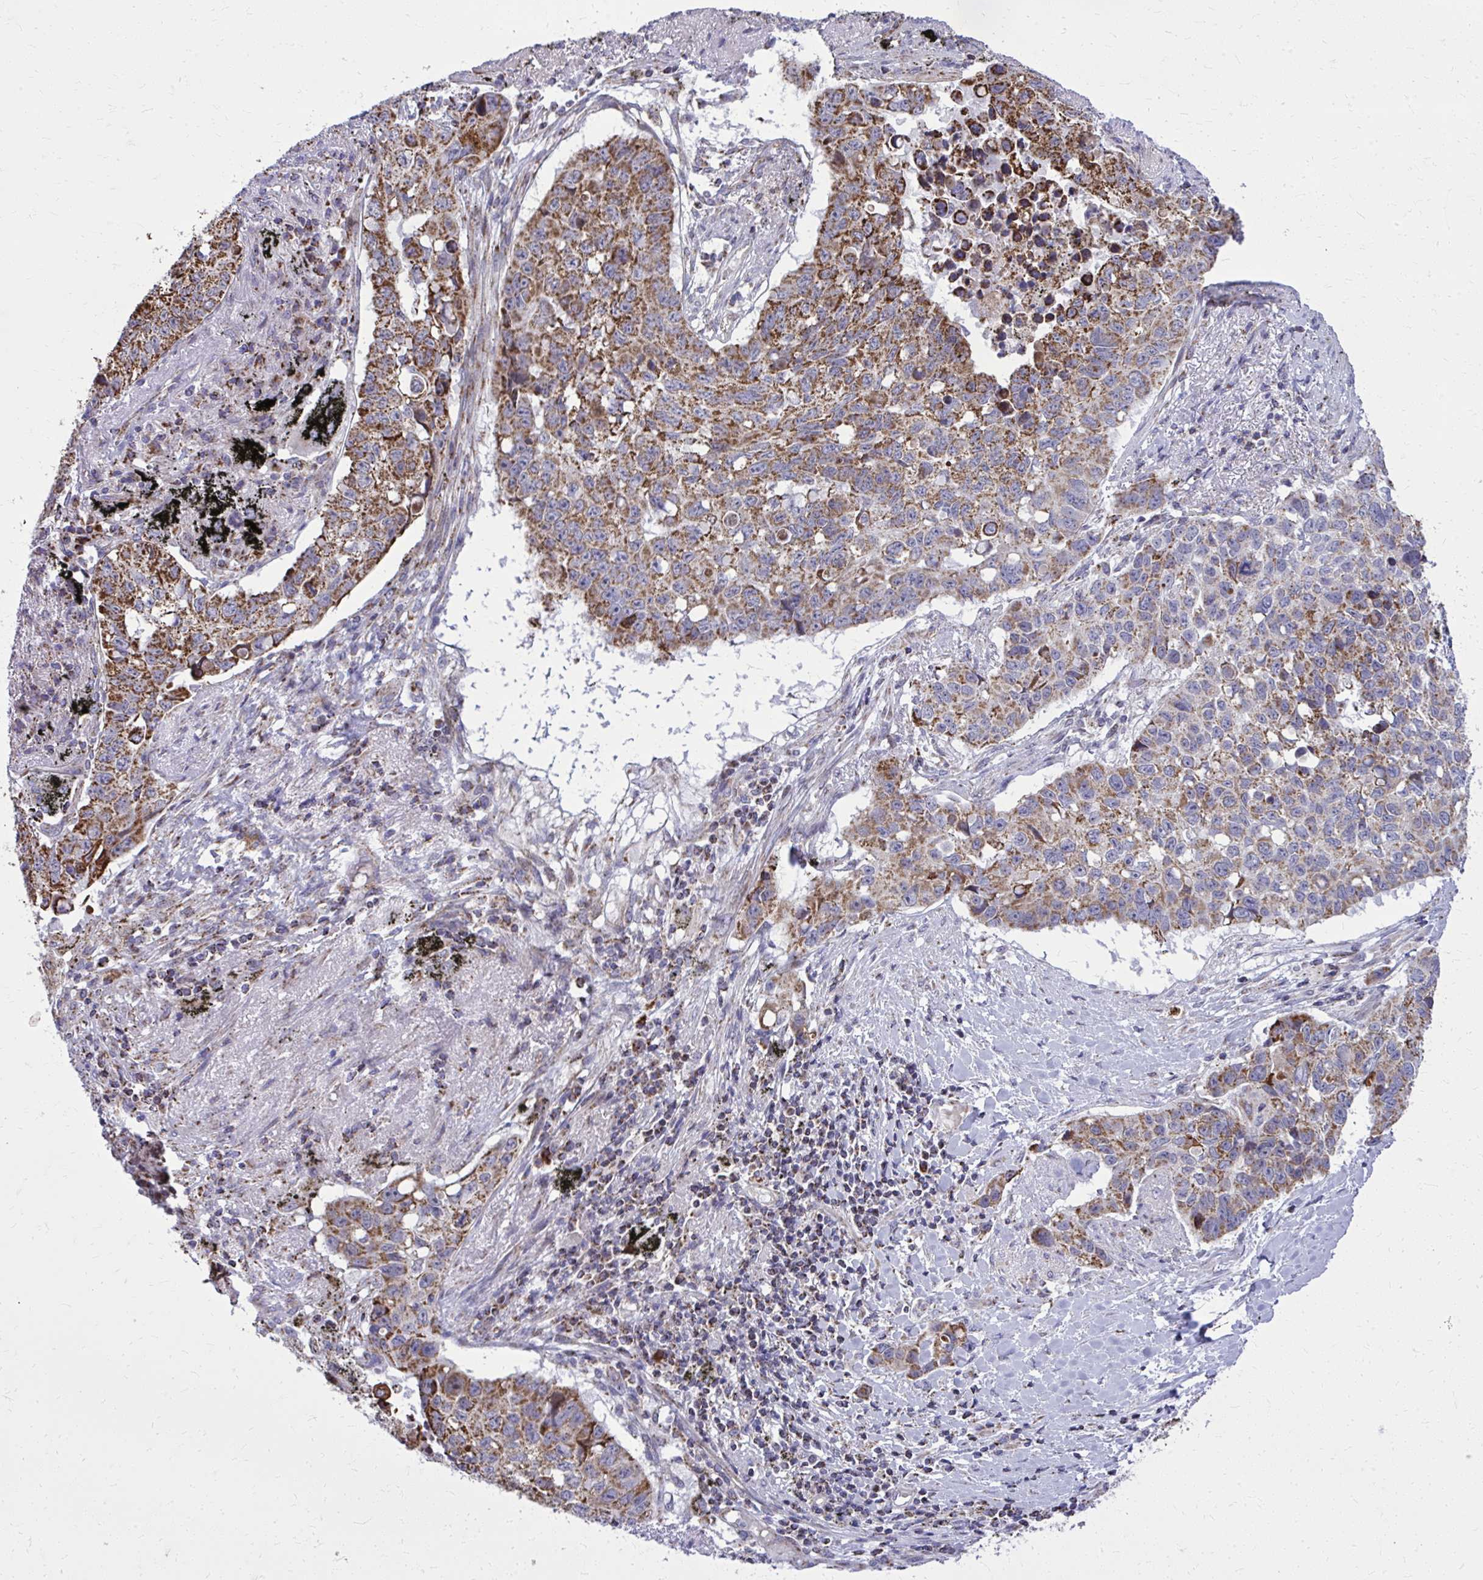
{"staining": {"intensity": "strong", "quantity": "25%-75%", "location": "cytoplasmic/membranous"}, "tissue": "lung cancer", "cell_type": "Tumor cells", "image_type": "cancer", "snomed": [{"axis": "morphology", "description": "Squamous cell carcinoma, NOS"}, {"axis": "topography", "description": "Lung"}], "caption": "Lung squamous cell carcinoma stained with a brown dye exhibits strong cytoplasmic/membranous positive expression in approximately 25%-75% of tumor cells.", "gene": "ZNF362", "patient": {"sex": "male", "age": 60}}